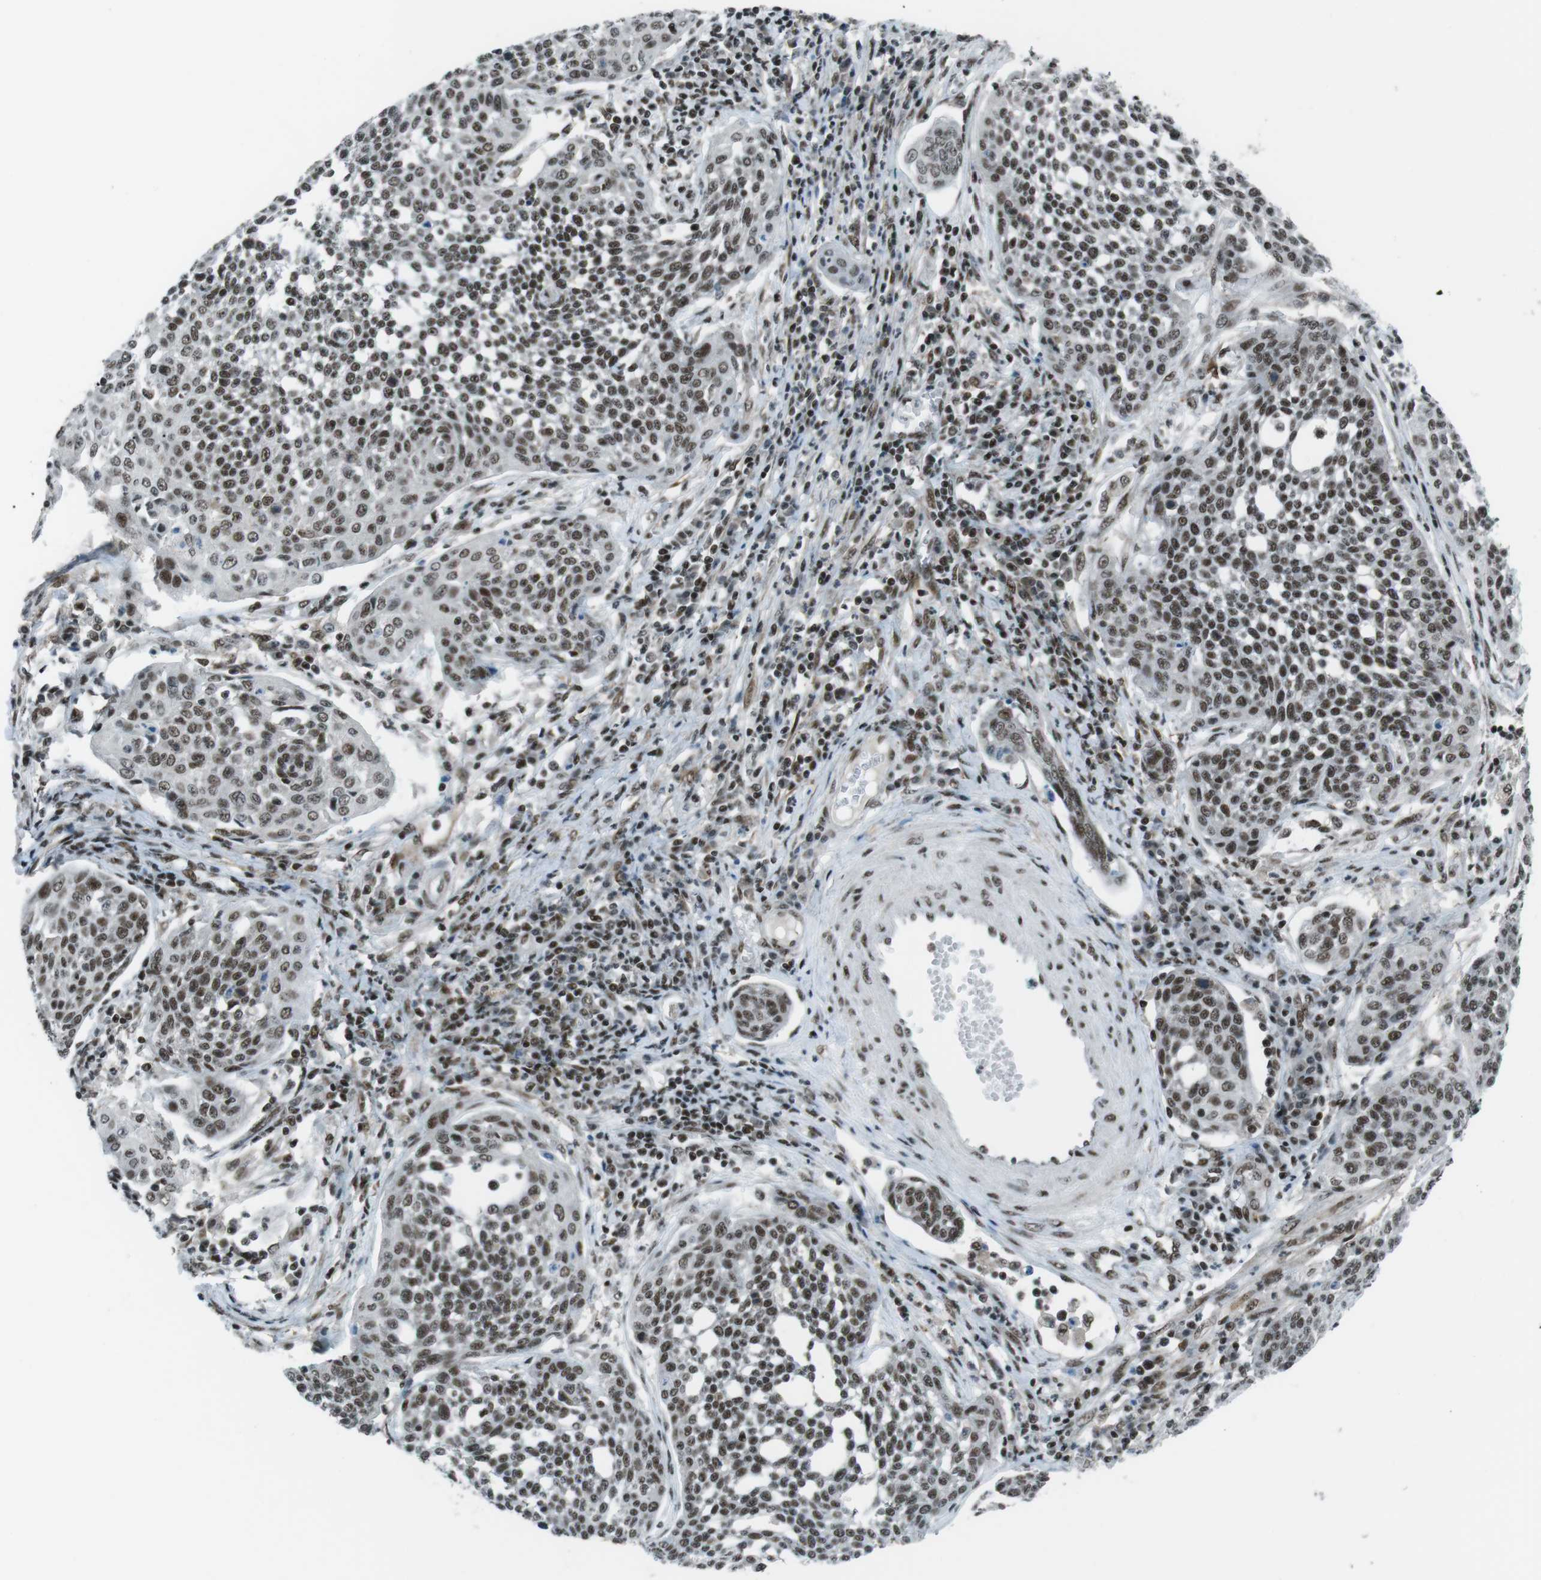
{"staining": {"intensity": "strong", "quantity": ">75%", "location": "nuclear"}, "tissue": "cervical cancer", "cell_type": "Tumor cells", "image_type": "cancer", "snomed": [{"axis": "morphology", "description": "Squamous cell carcinoma, NOS"}, {"axis": "topography", "description": "Cervix"}], "caption": "IHC (DAB) staining of human cervical squamous cell carcinoma demonstrates strong nuclear protein positivity in about >75% of tumor cells.", "gene": "TAF1", "patient": {"sex": "female", "age": 34}}